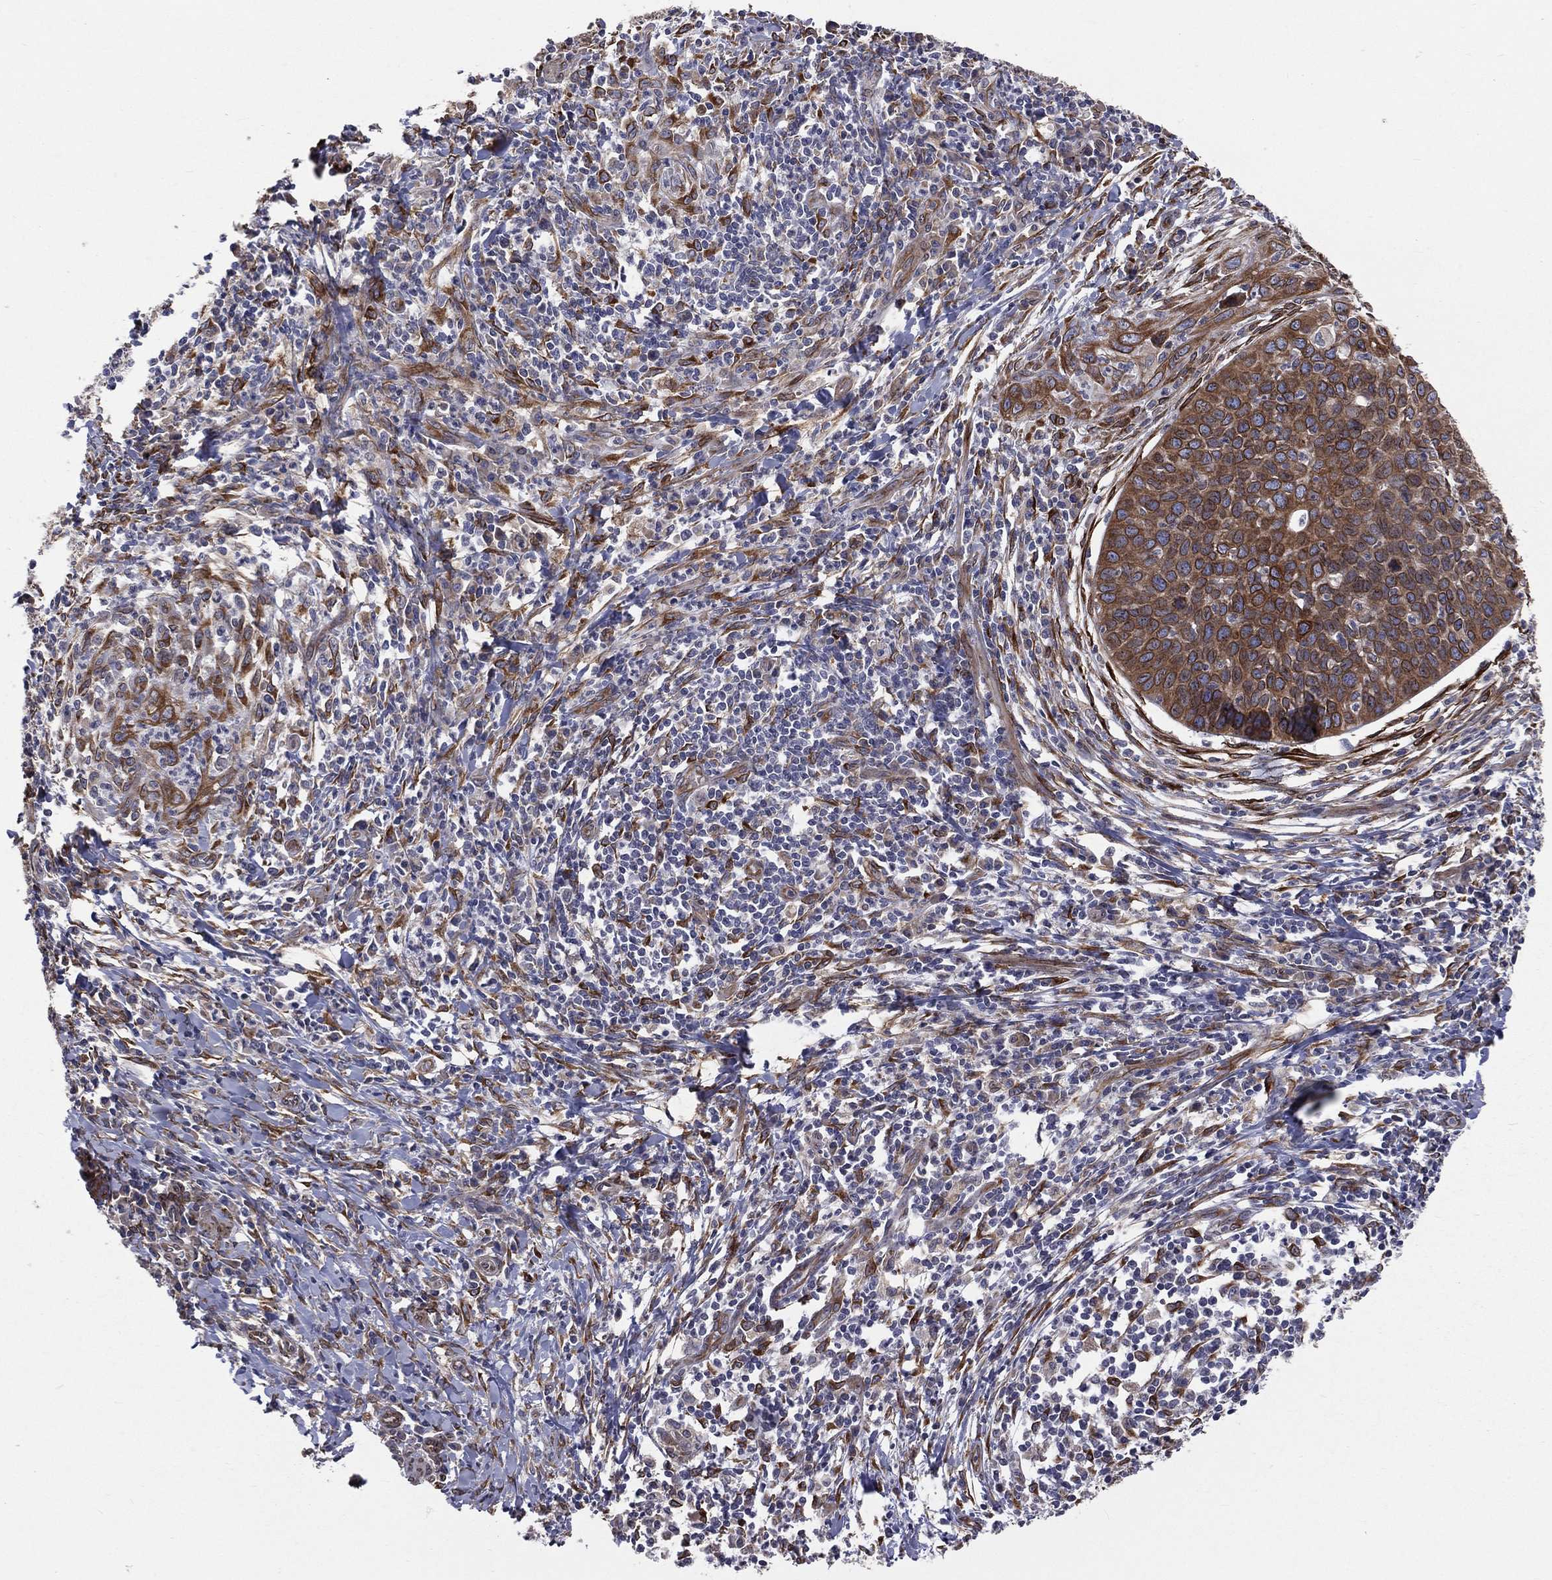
{"staining": {"intensity": "strong", "quantity": ">75%", "location": "cytoplasmic/membranous"}, "tissue": "cervical cancer", "cell_type": "Tumor cells", "image_type": "cancer", "snomed": [{"axis": "morphology", "description": "Squamous cell carcinoma, NOS"}, {"axis": "topography", "description": "Cervix"}], "caption": "Cervical squamous cell carcinoma stained with DAB immunohistochemistry demonstrates high levels of strong cytoplasmic/membranous staining in about >75% of tumor cells. The protein is stained brown, and the nuclei are stained in blue (DAB (3,3'-diaminobenzidine) IHC with brightfield microscopy, high magnification).", "gene": "PGRMC1", "patient": {"sex": "female", "age": 26}}